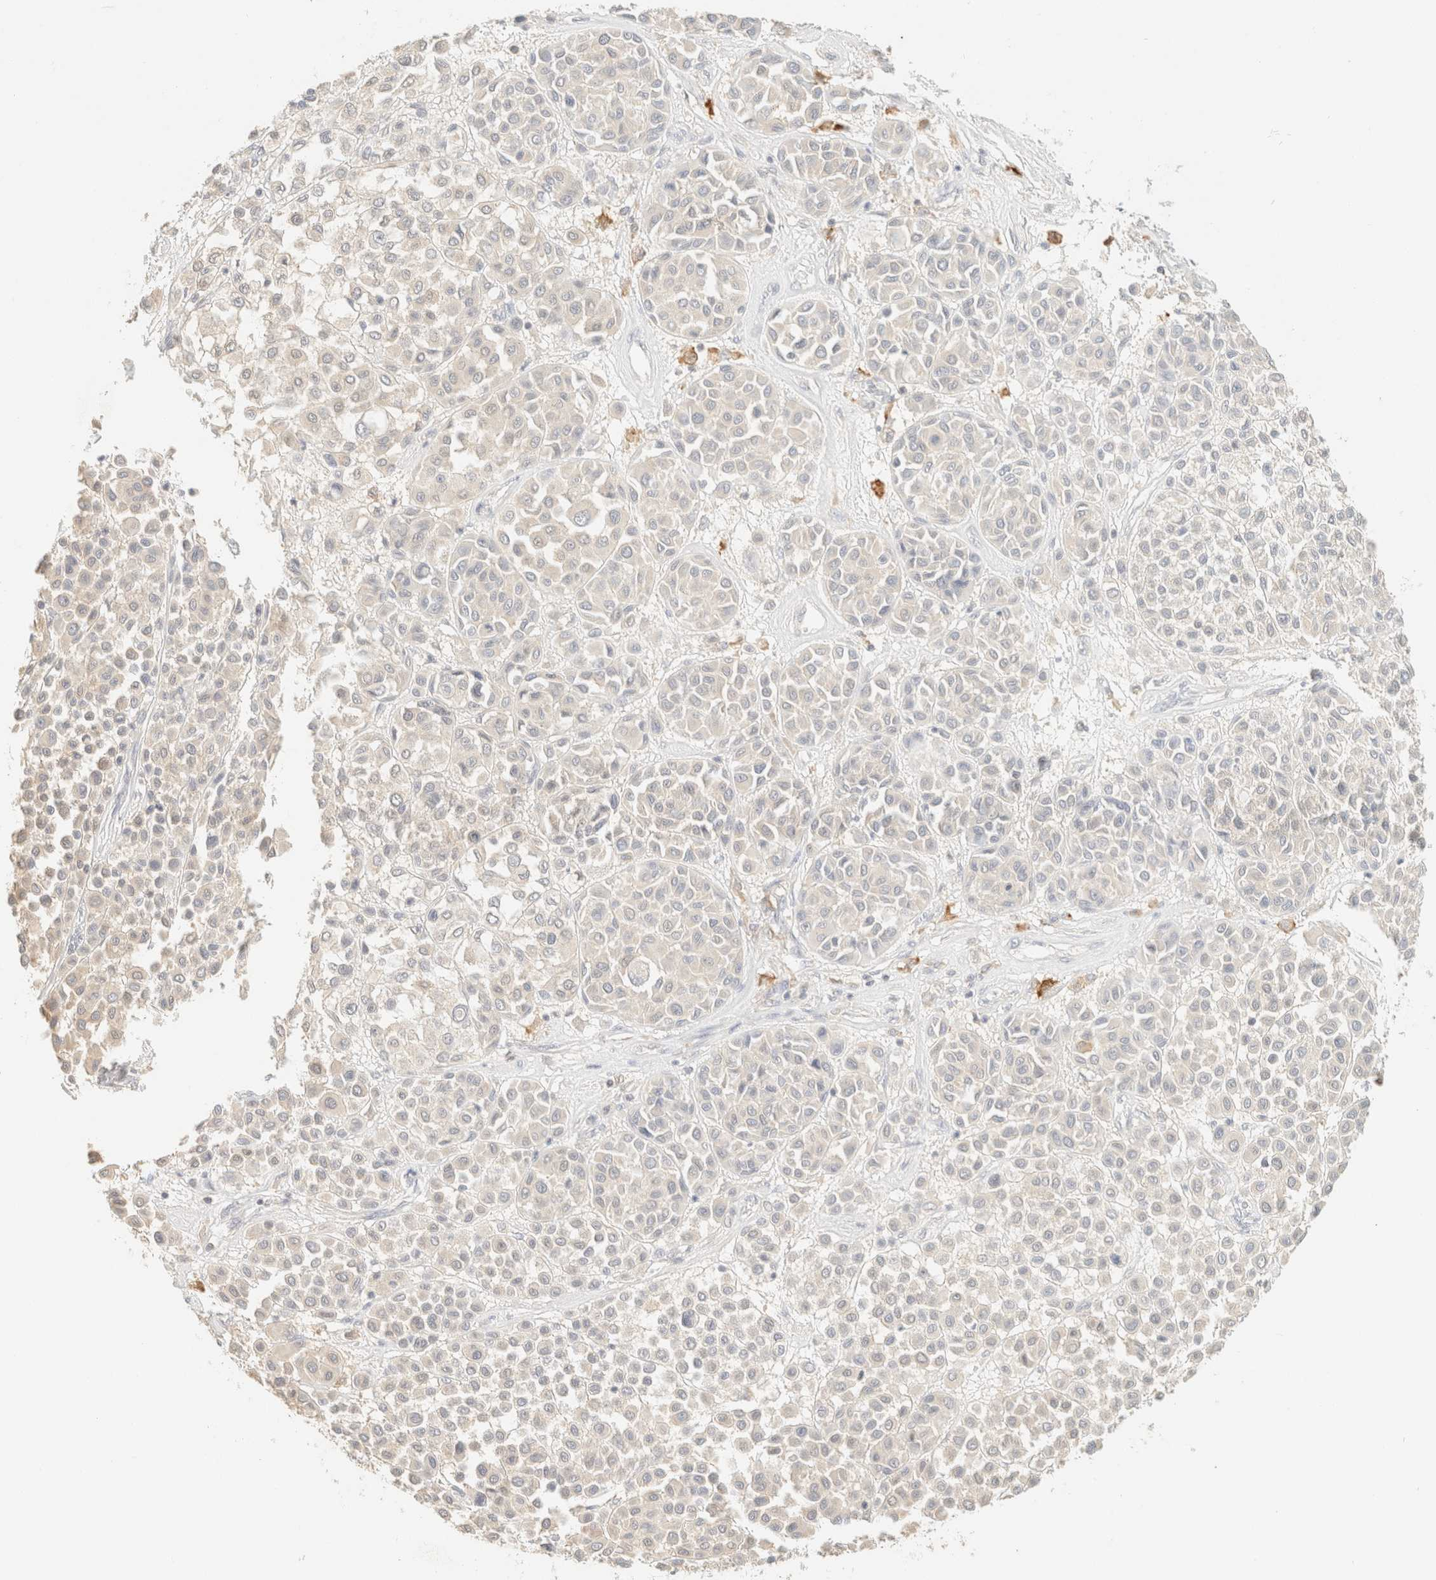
{"staining": {"intensity": "negative", "quantity": "none", "location": "none"}, "tissue": "melanoma", "cell_type": "Tumor cells", "image_type": "cancer", "snomed": [{"axis": "morphology", "description": "Malignant melanoma, Metastatic site"}, {"axis": "topography", "description": "Soft tissue"}], "caption": "There is no significant expression in tumor cells of malignant melanoma (metastatic site).", "gene": "TIMD4", "patient": {"sex": "male", "age": 41}}